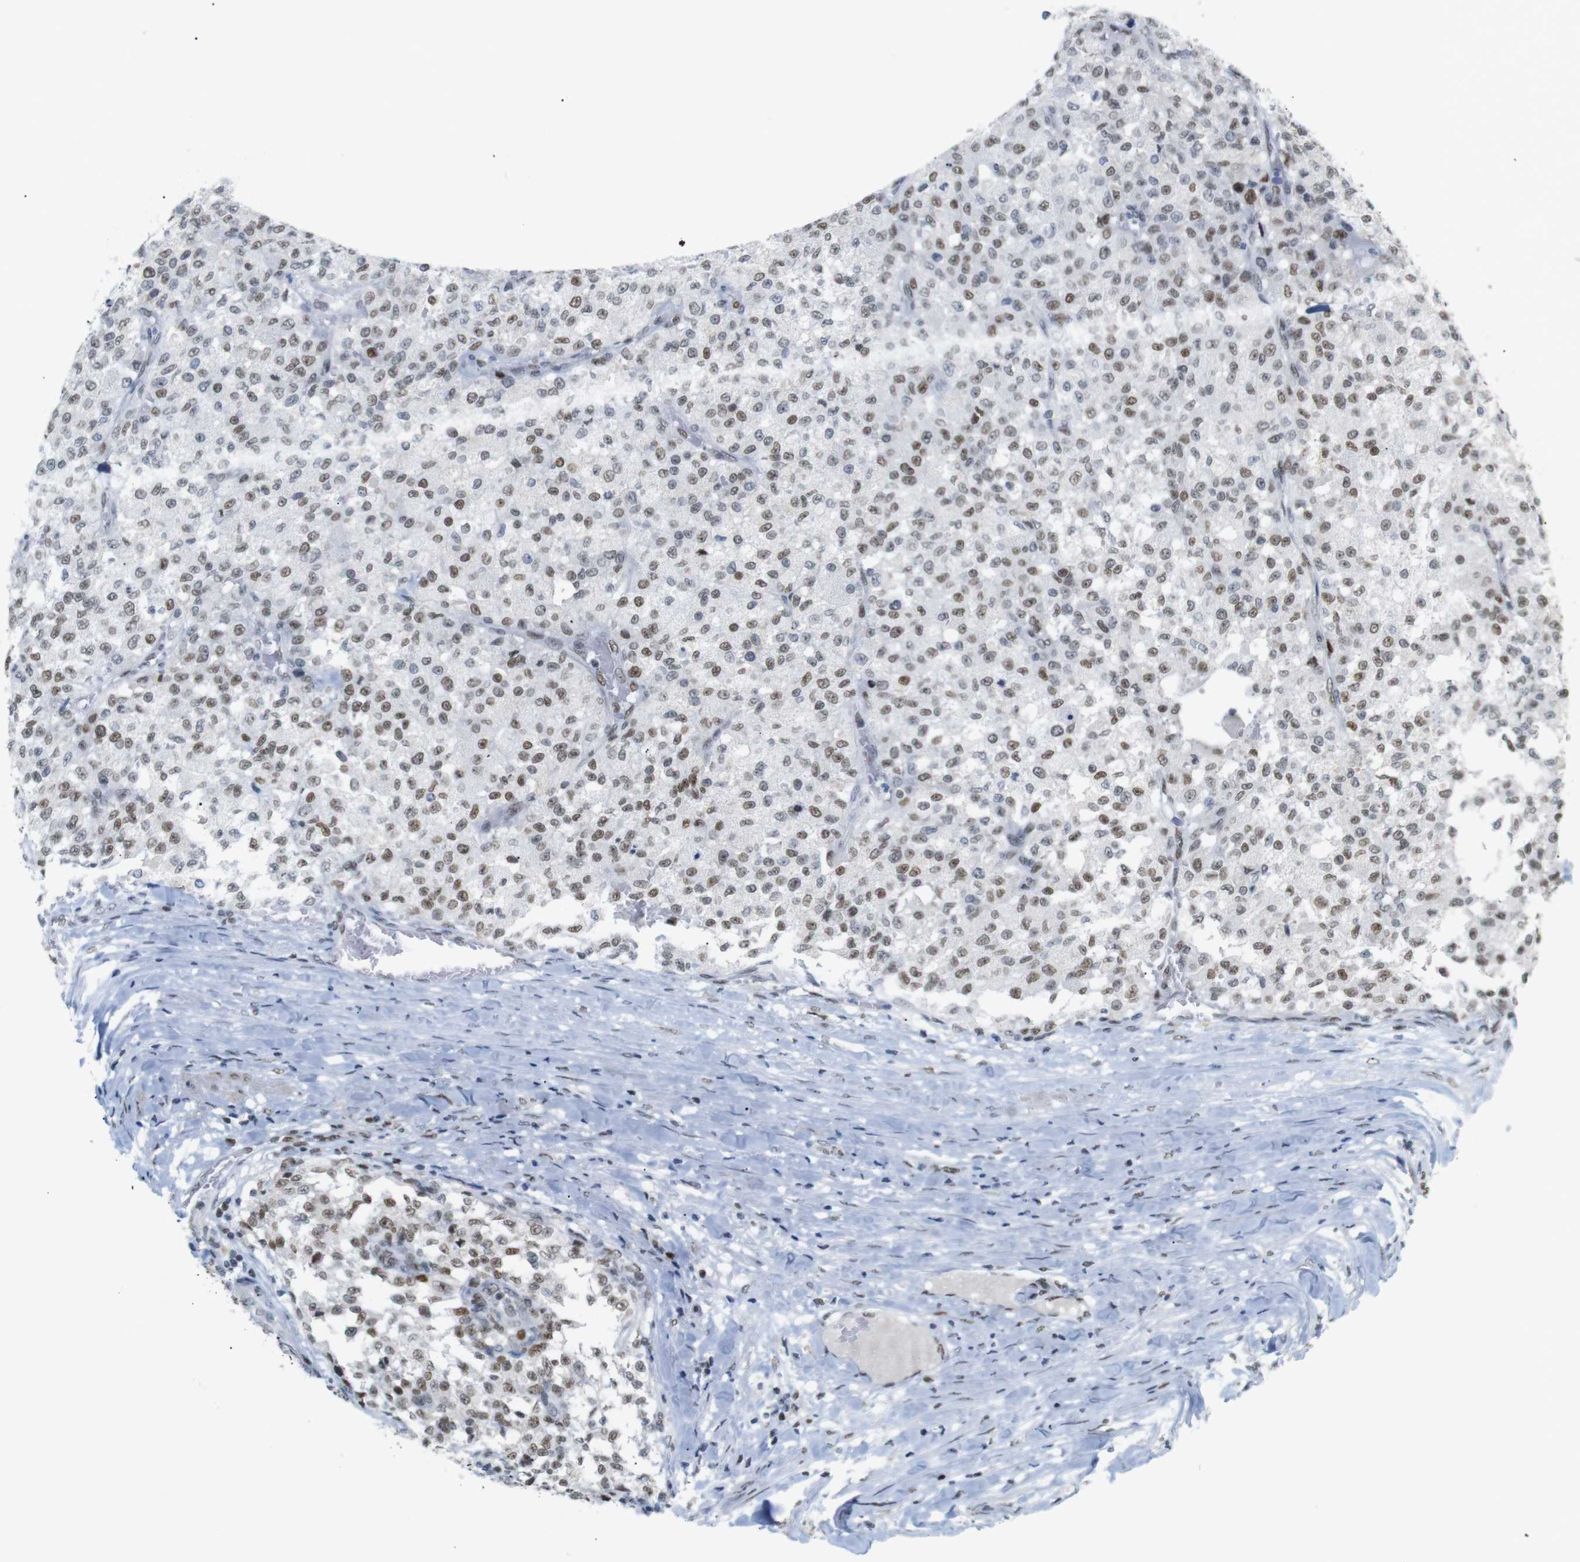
{"staining": {"intensity": "weak", "quantity": ">75%", "location": "nuclear"}, "tissue": "testis cancer", "cell_type": "Tumor cells", "image_type": "cancer", "snomed": [{"axis": "morphology", "description": "Seminoma, NOS"}, {"axis": "topography", "description": "Testis"}], "caption": "Protein analysis of testis cancer (seminoma) tissue exhibits weak nuclear staining in approximately >75% of tumor cells.", "gene": "RIOX2", "patient": {"sex": "male", "age": 59}}